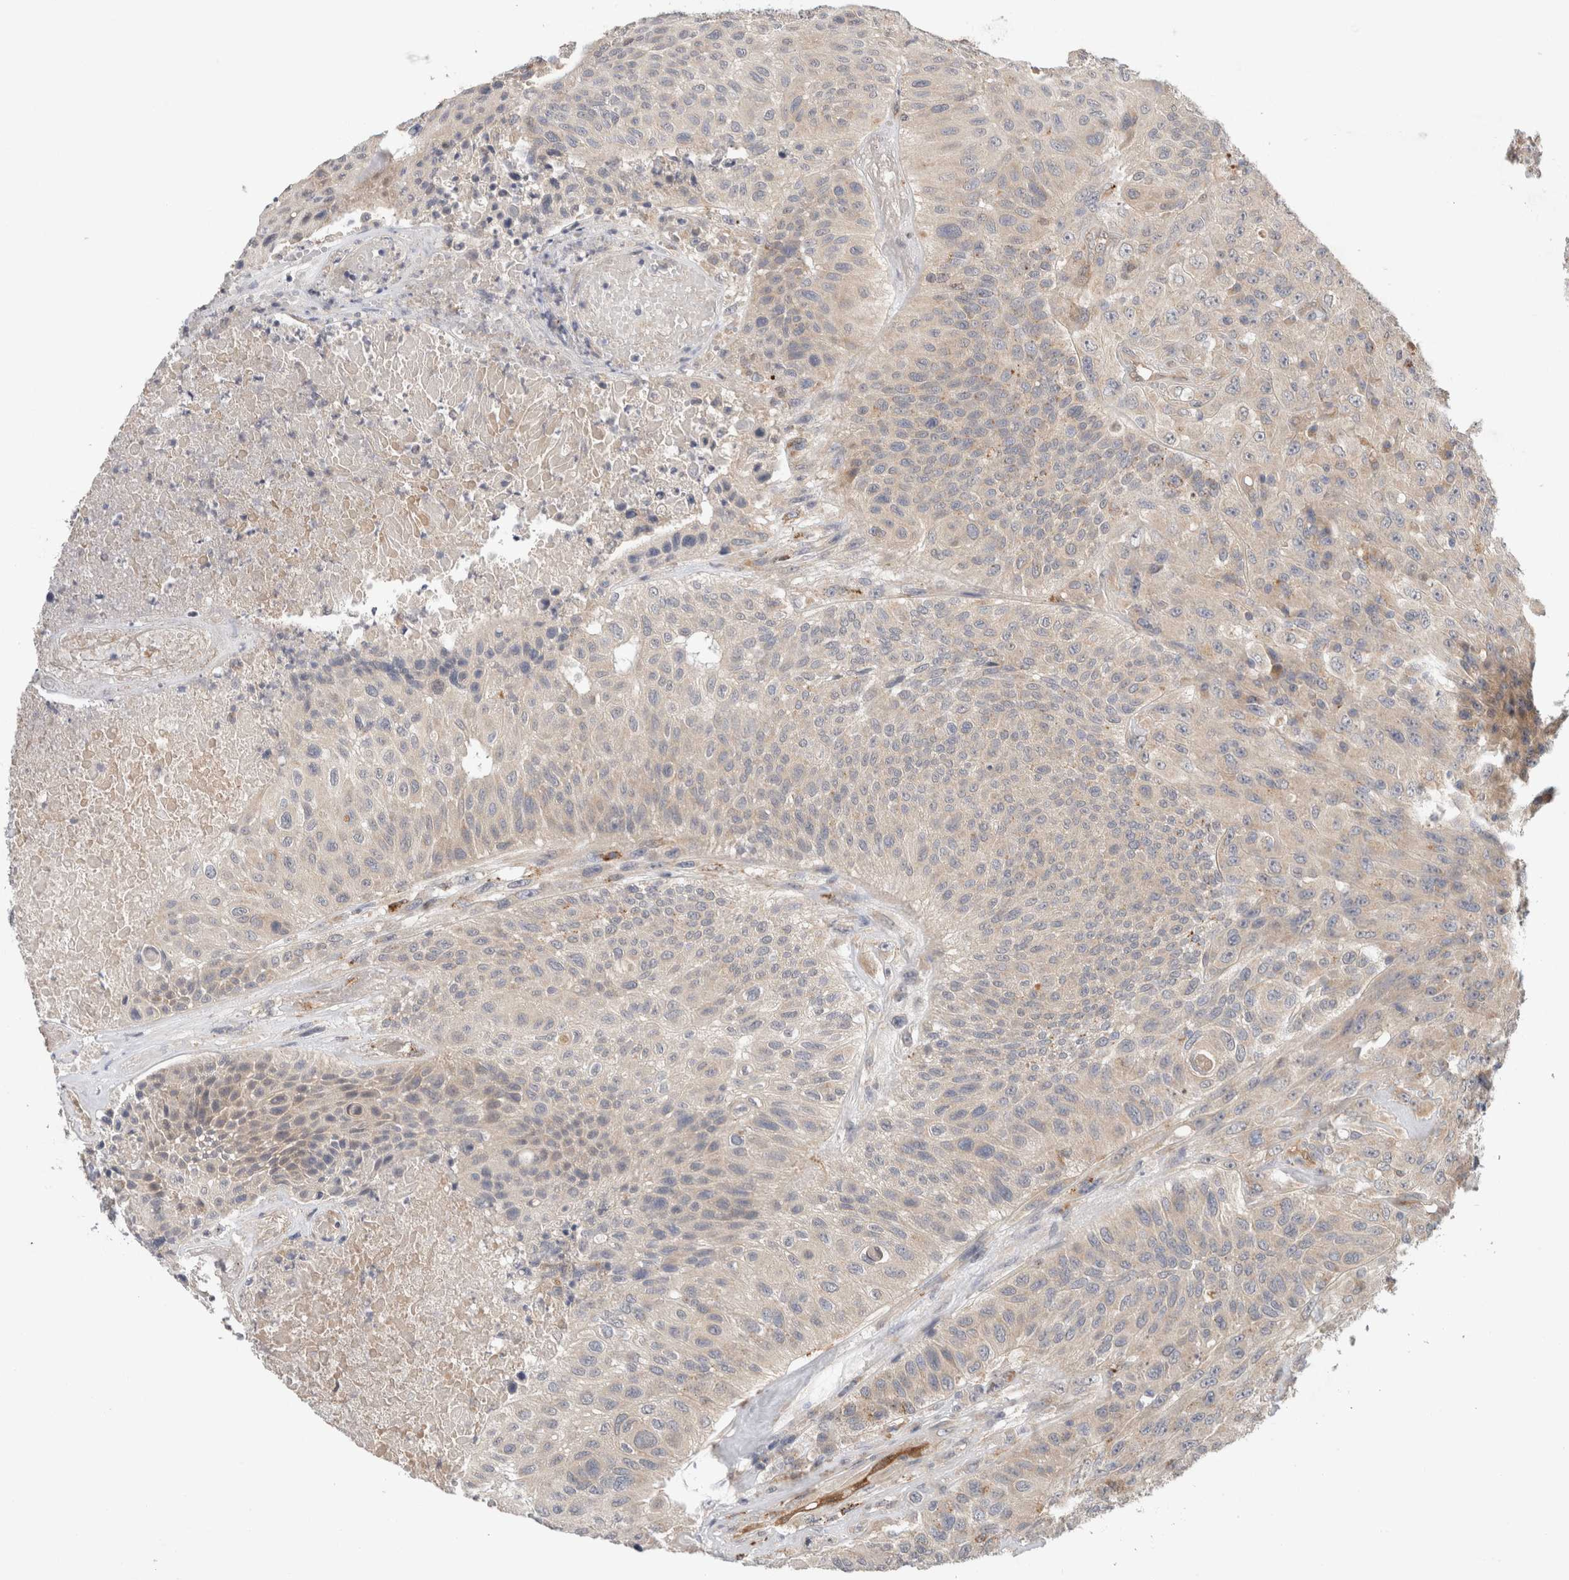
{"staining": {"intensity": "negative", "quantity": "none", "location": "none"}, "tissue": "urothelial cancer", "cell_type": "Tumor cells", "image_type": "cancer", "snomed": [{"axis": "morphology", "description": "Urothelial carcinoma, High grade"}, {"axis": "topography", "description": "Urinary bladder"}], "caption": "Immunohistochemical staining of urothelial cancer displays no significant staining in tumor cells.", "gene": "SGK1", "patient": {"sex": "male", "age": 66}}